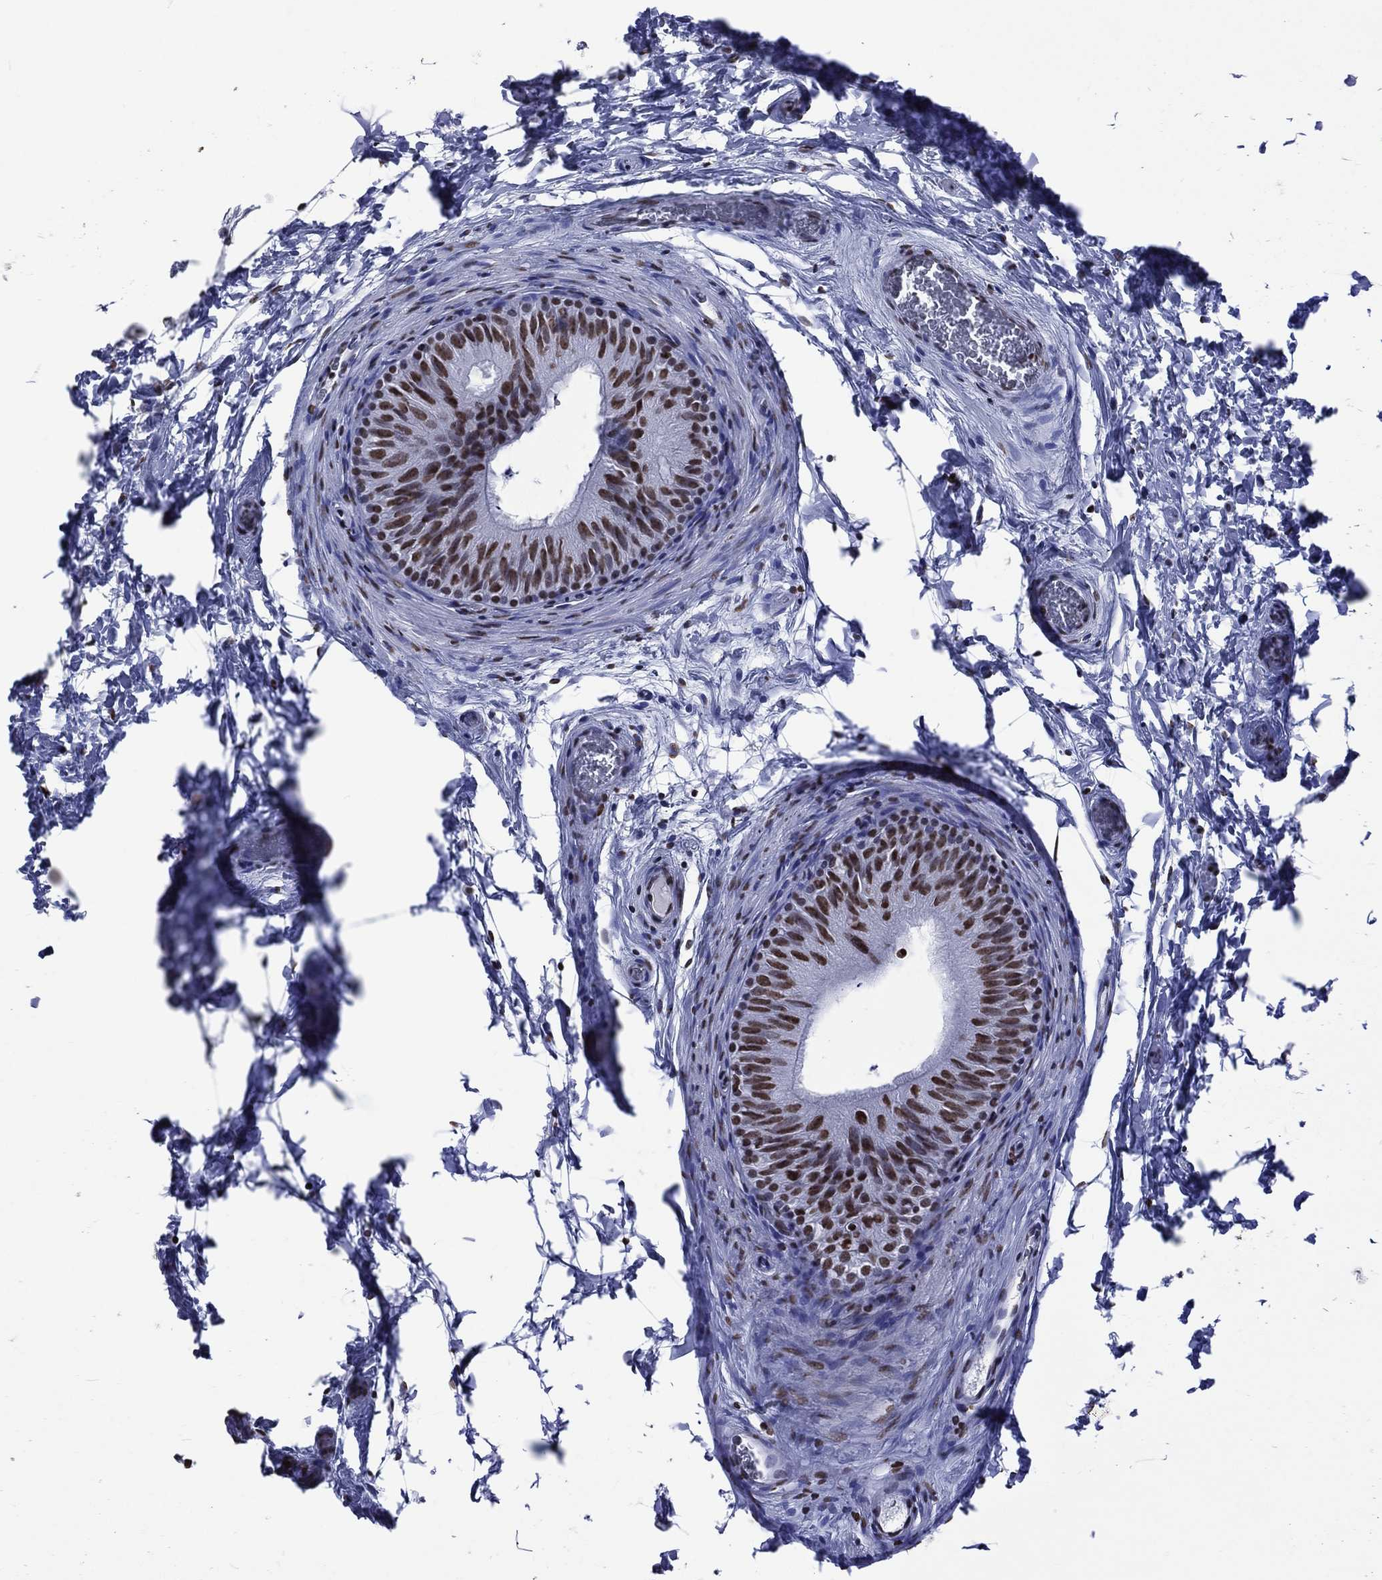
{"staining": {"intensity": "strong", "quantity": ">75%", "location": "nuclear"}, "tissue": "epididymis", "cell_type": "Glandular cells", "image_type": "normal", "snomed": [{"axis": "morphology", "description": "Normal tissue, NOS"}, {"axis": "topography", "description": "Epididymis"}], "caption": "Immunohistochemistry histopathology image of unremarkable human epididymis stained for a protein (brown), which demonstrates high levels of strong nuclear expression in about >75% of glandular cells.", "gene": "RETREG2", "patient": {"sex": "male", "age": 34}}